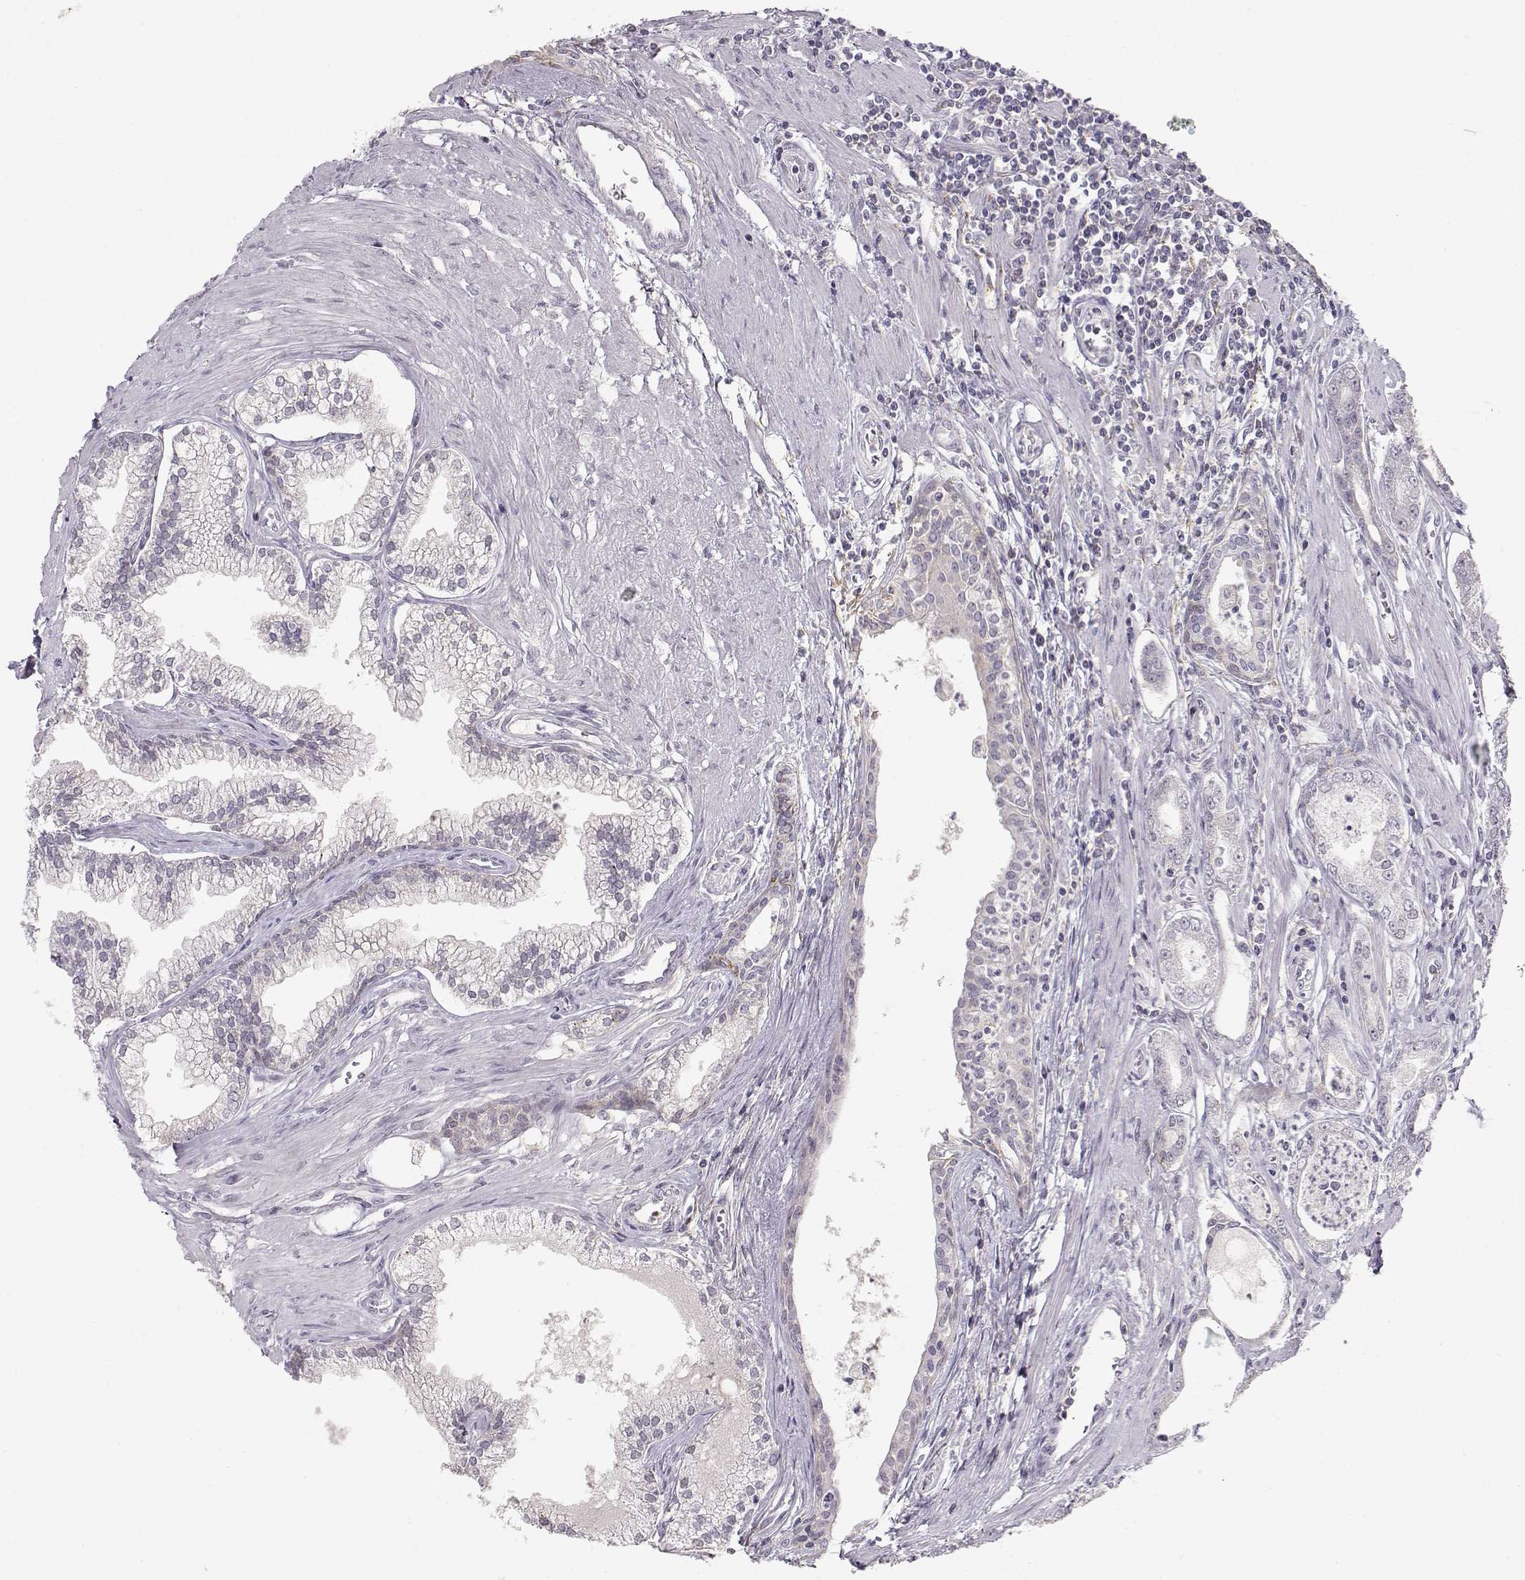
{"staining": {"intensity": "negative", "quantity": "none", "location": "none"}, "tissue": "prostate cancer", "cell_type": "Tumor cells", "image_type": "cancer", "snomed": [{"axis": "morphology", "description": "Adenocarcinoma, NOS"}, {"axis": "topography", "description": "Prostate"}], "caption": "Immunohistochemistry (IHC) of human prostate cancer (adenocarcinoma) reveals no staining in tumor cells.", "gene": "TEPP", "patient": {"sex": "male", "age": 71}}